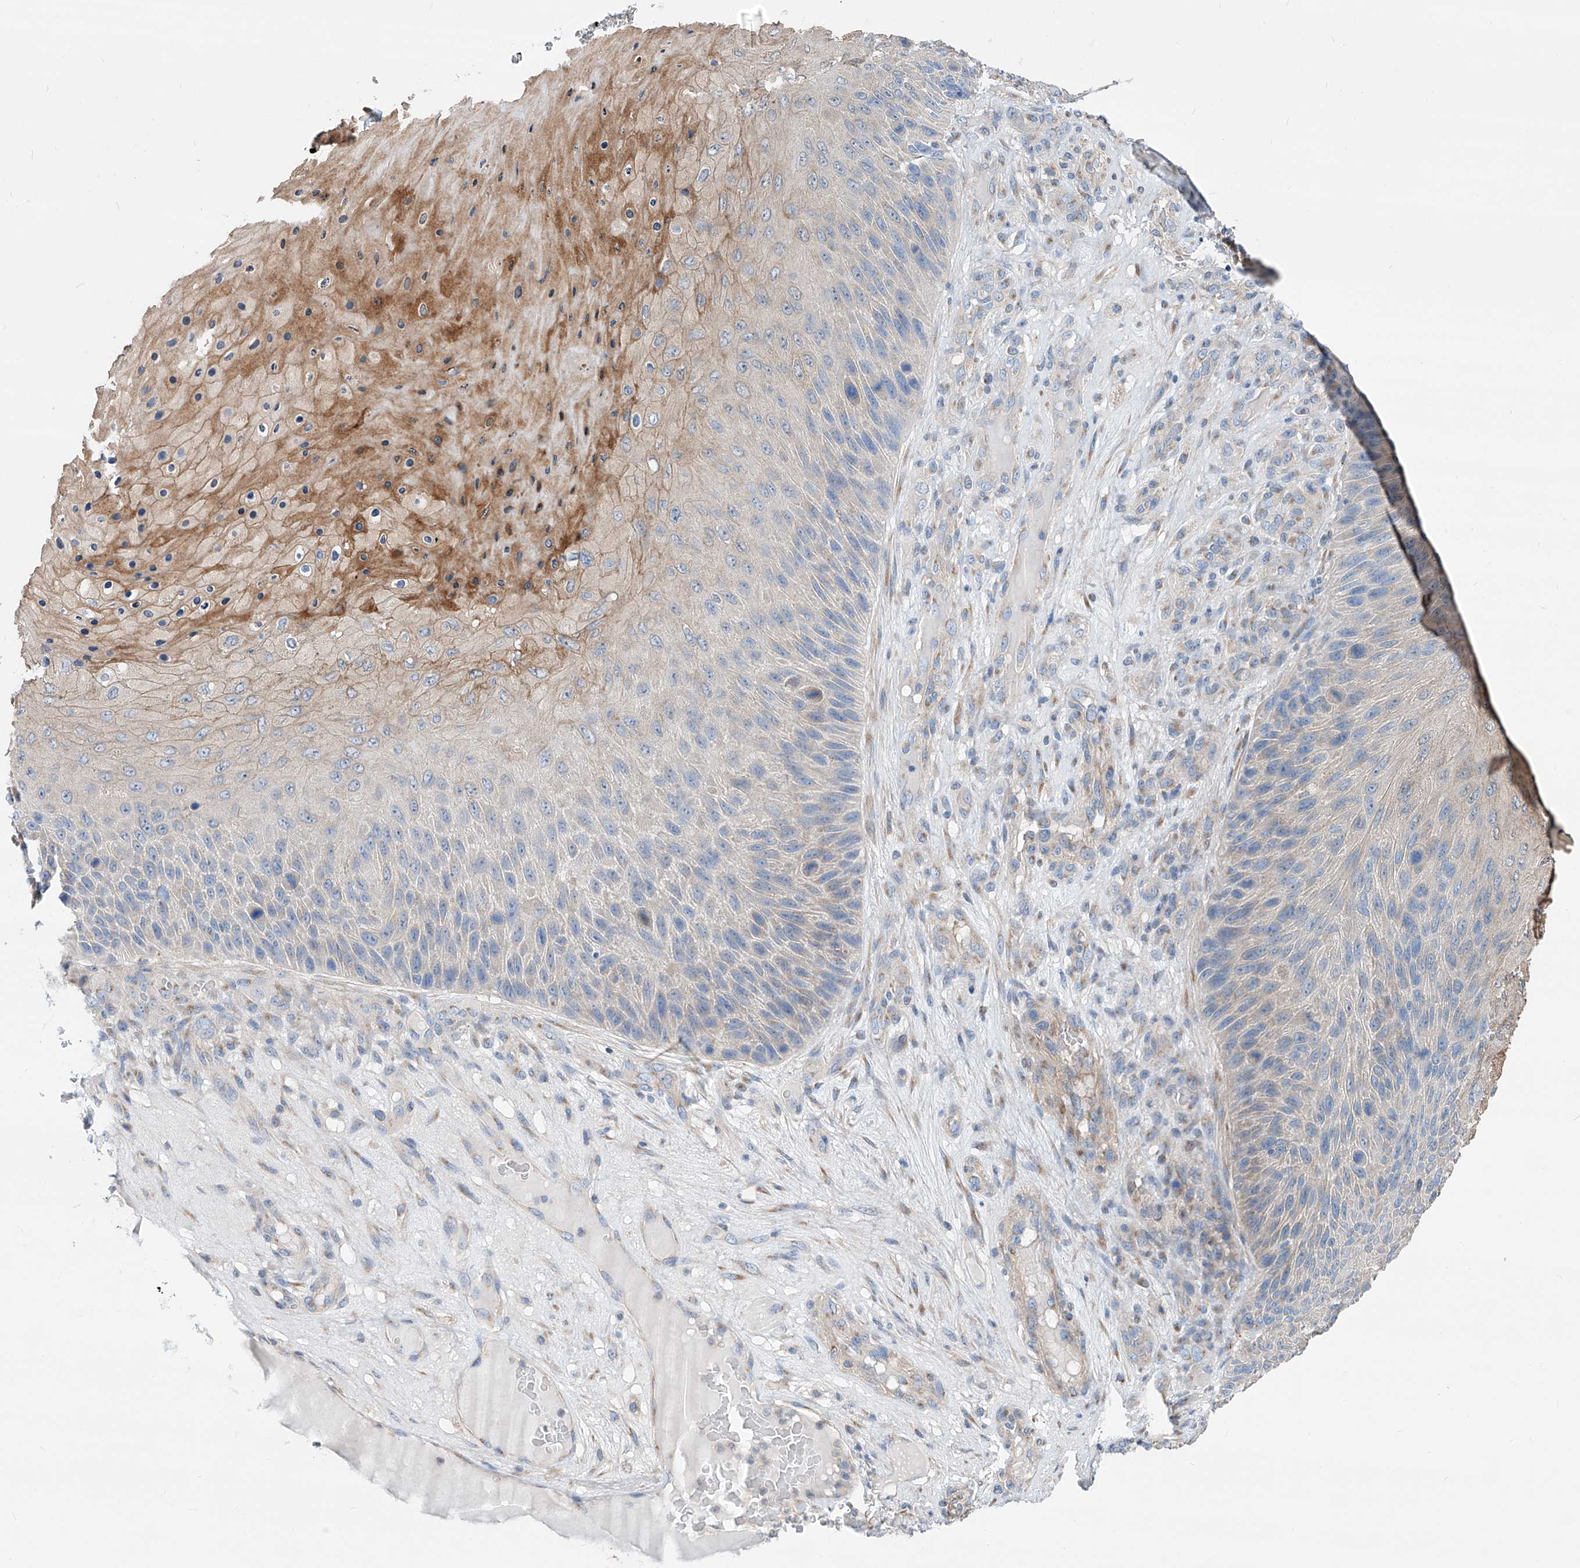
{"staining": {"intensity": "negative", "quantity": "none", "location": "none"}, "tissue": "skin cancer", "cell_type": "Tumor cells", "image_type": "cancer", "snomed": [{"axis": "morphology", "description": "Squamous cell carcinoma, NOS"}, {"axis": "topography", "description": "Skin"}], "caption": "Image shows no significant protein staining in tumor cells of skin squamous cell carcinoma.", "gene": "SLC22A7", "patient": {"sex": "female", "age": 88}}